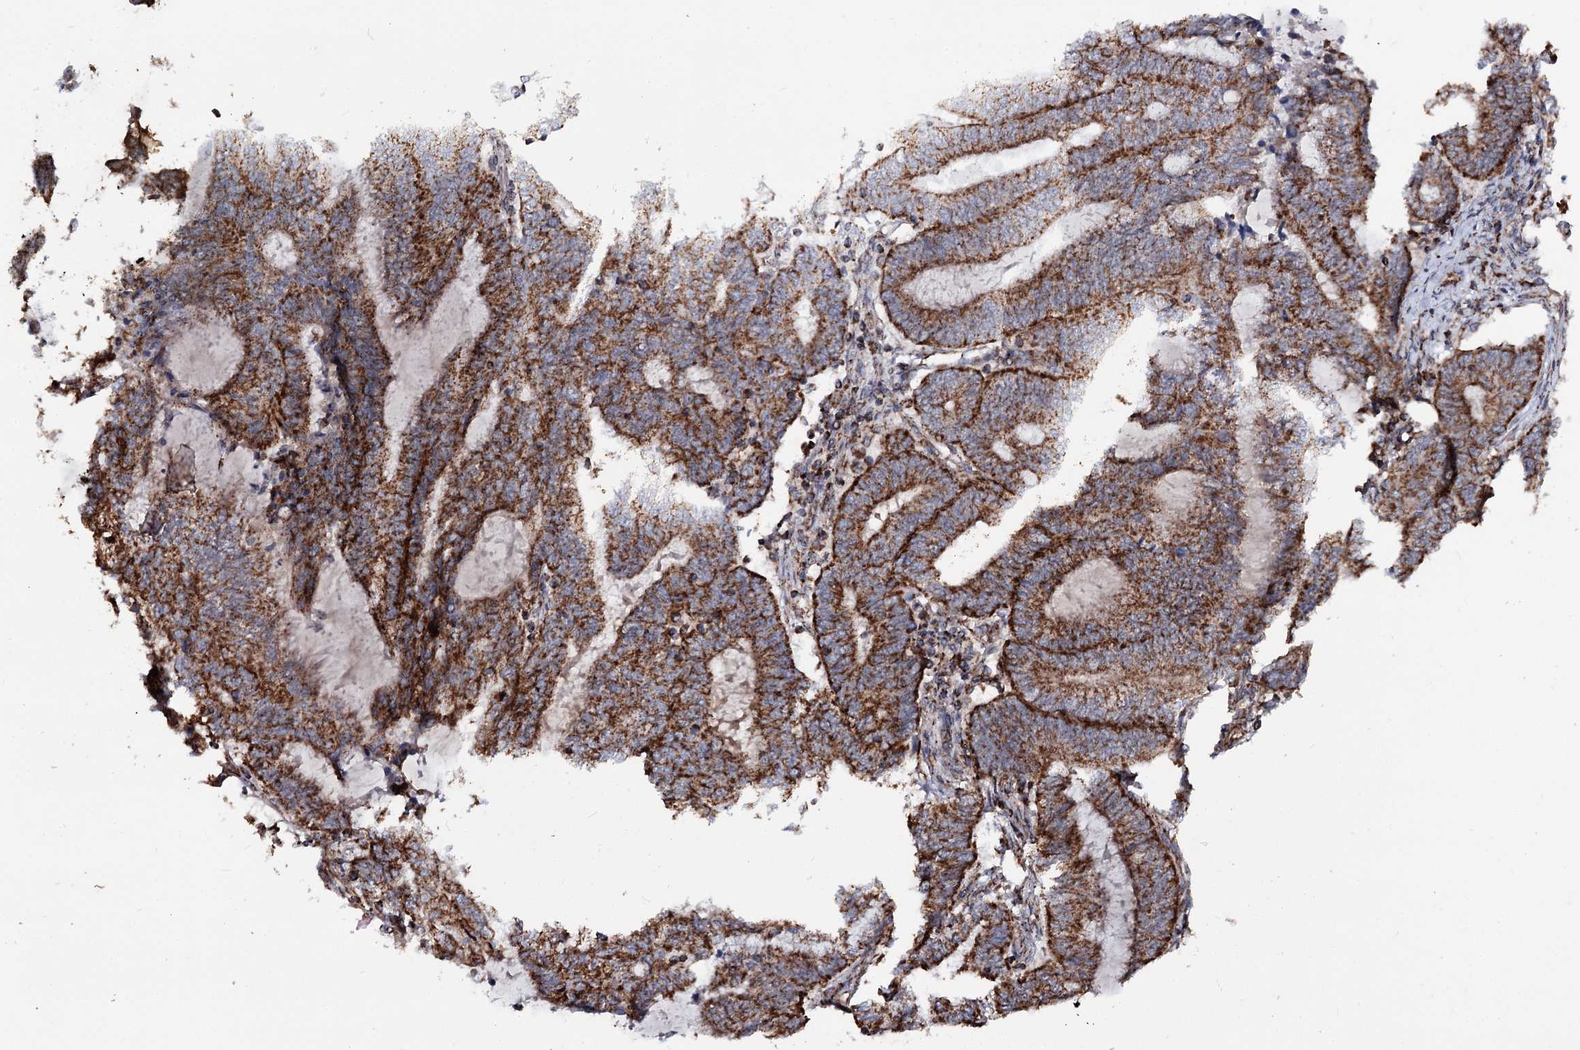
{"staining": {"intensity": "strong", "quantity": ">75%", "location": "cytoplasmic/membranous"}, "tissue": "endometrial cancer", "cell_type": "Tumor cells", "image_type": "cancer", "snomed": [{"axis": "morphology", "description": "Adenocarcinoma, NOS"}, {"axis": "topography", "description": "Uterus"}, {"axis": "topography", "description": "Endometrium"}], "caption": "IHC micrograph of neoplastic tissue: adenocarcinoma (endometrial) stained using immunohistochemistry (IHC) reveals high levels of strong protein expression localized specifically in the cytoplasmic/membranous of tumor cells, appearing as a cytoplasmic/membranous brown color.", "gene": "FGFR1OP2", "patient": {"sex": "female", "age": 70}}